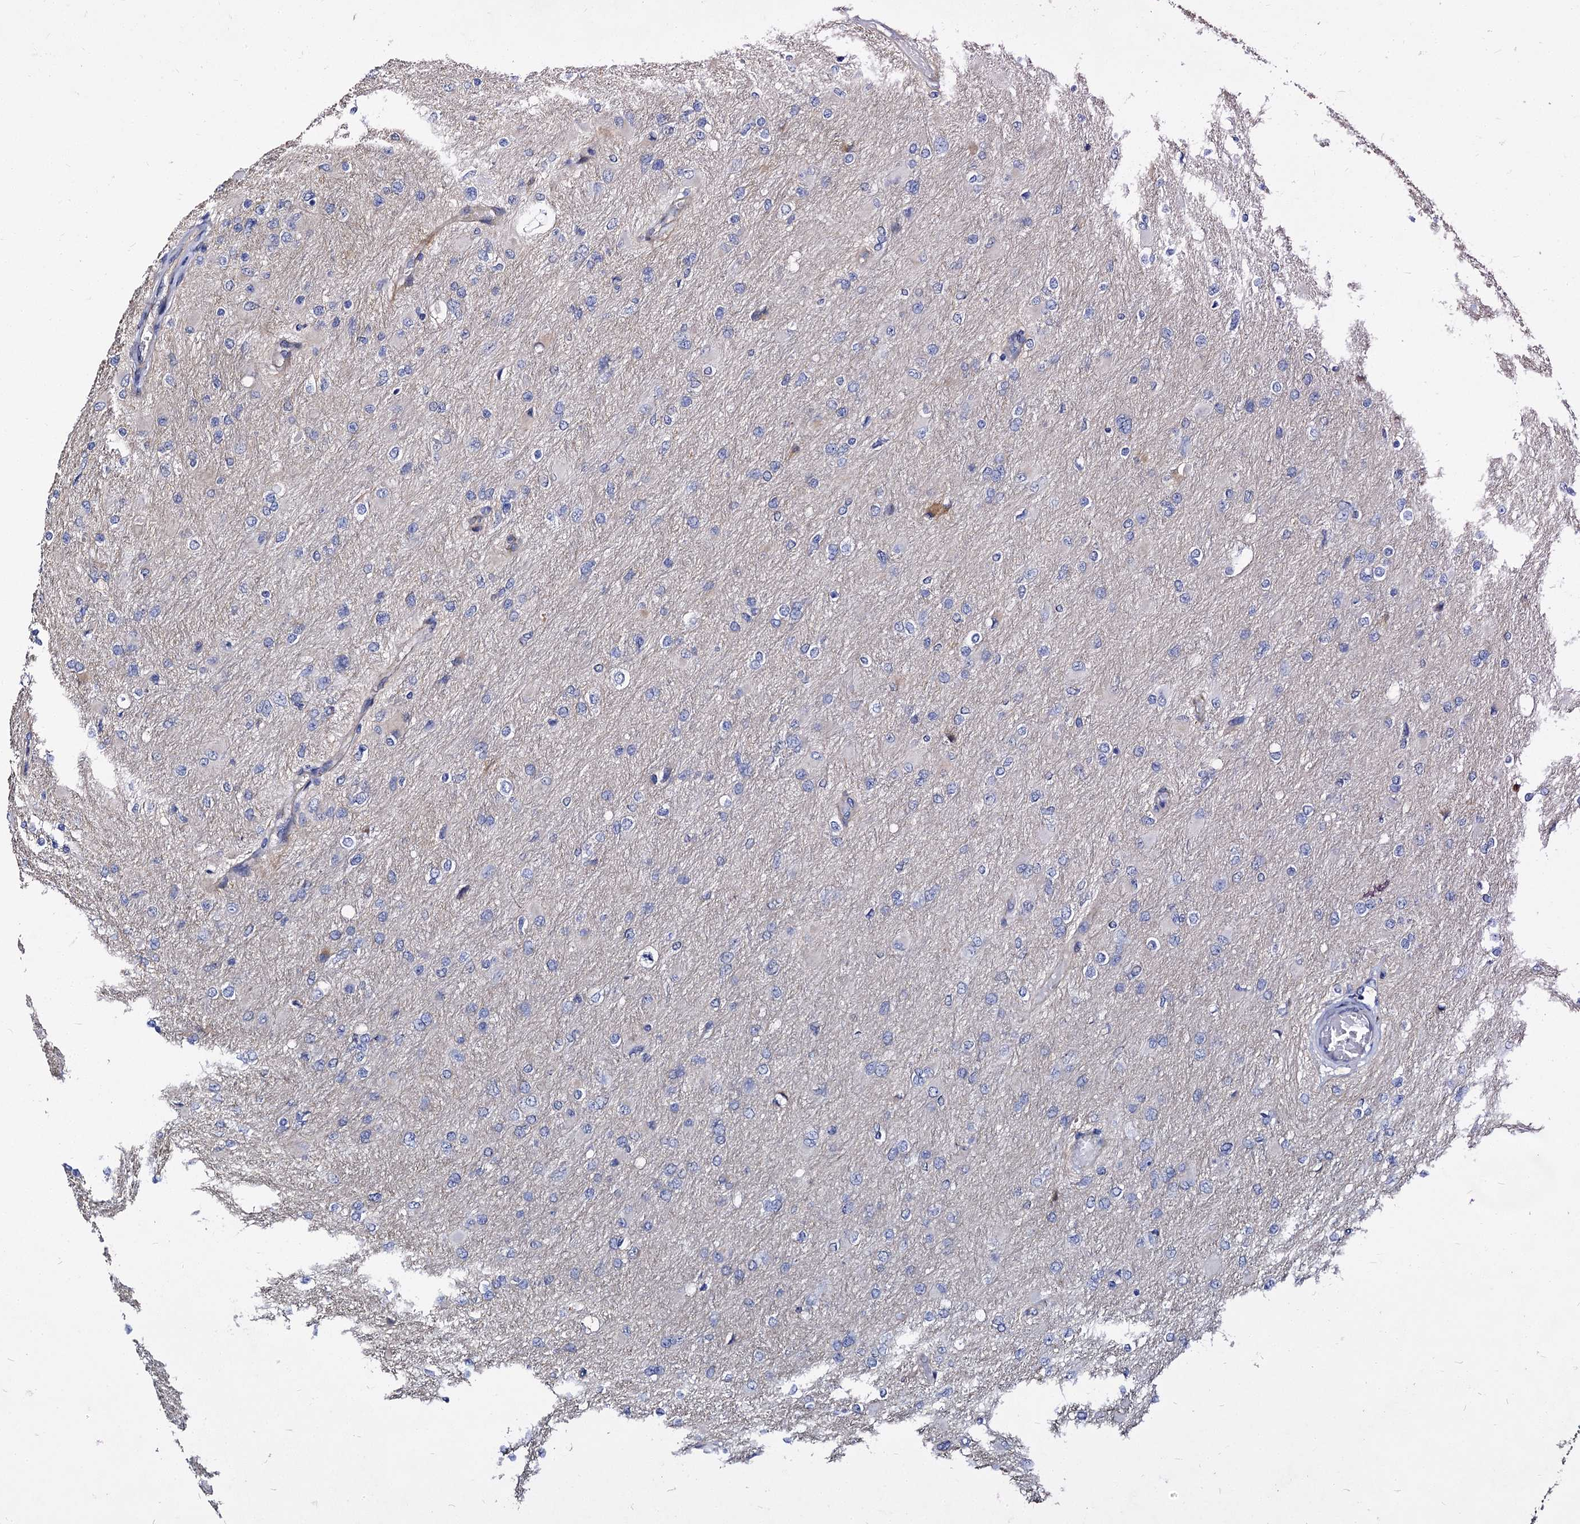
{"staining": {"intensity": "negative", "quantity": "none", "location": "none"}, "tissue": "glioma", "cell_type": "Tumor cells", "image_type": "cancer", "snomed": [{"axis": "morphology", "description": "Glioma, malignant, High grade"}, {"axis": "topography", "description": "Cerebral cortex"}], "caption": "Immunohistochemistry photomicrograph of human malignant glioma (high-grade) stained for a protein (brown), which shows no positivity in tumor cells.", "gene": "CBFB", "patient": {"sex": "female", "age": 36}}